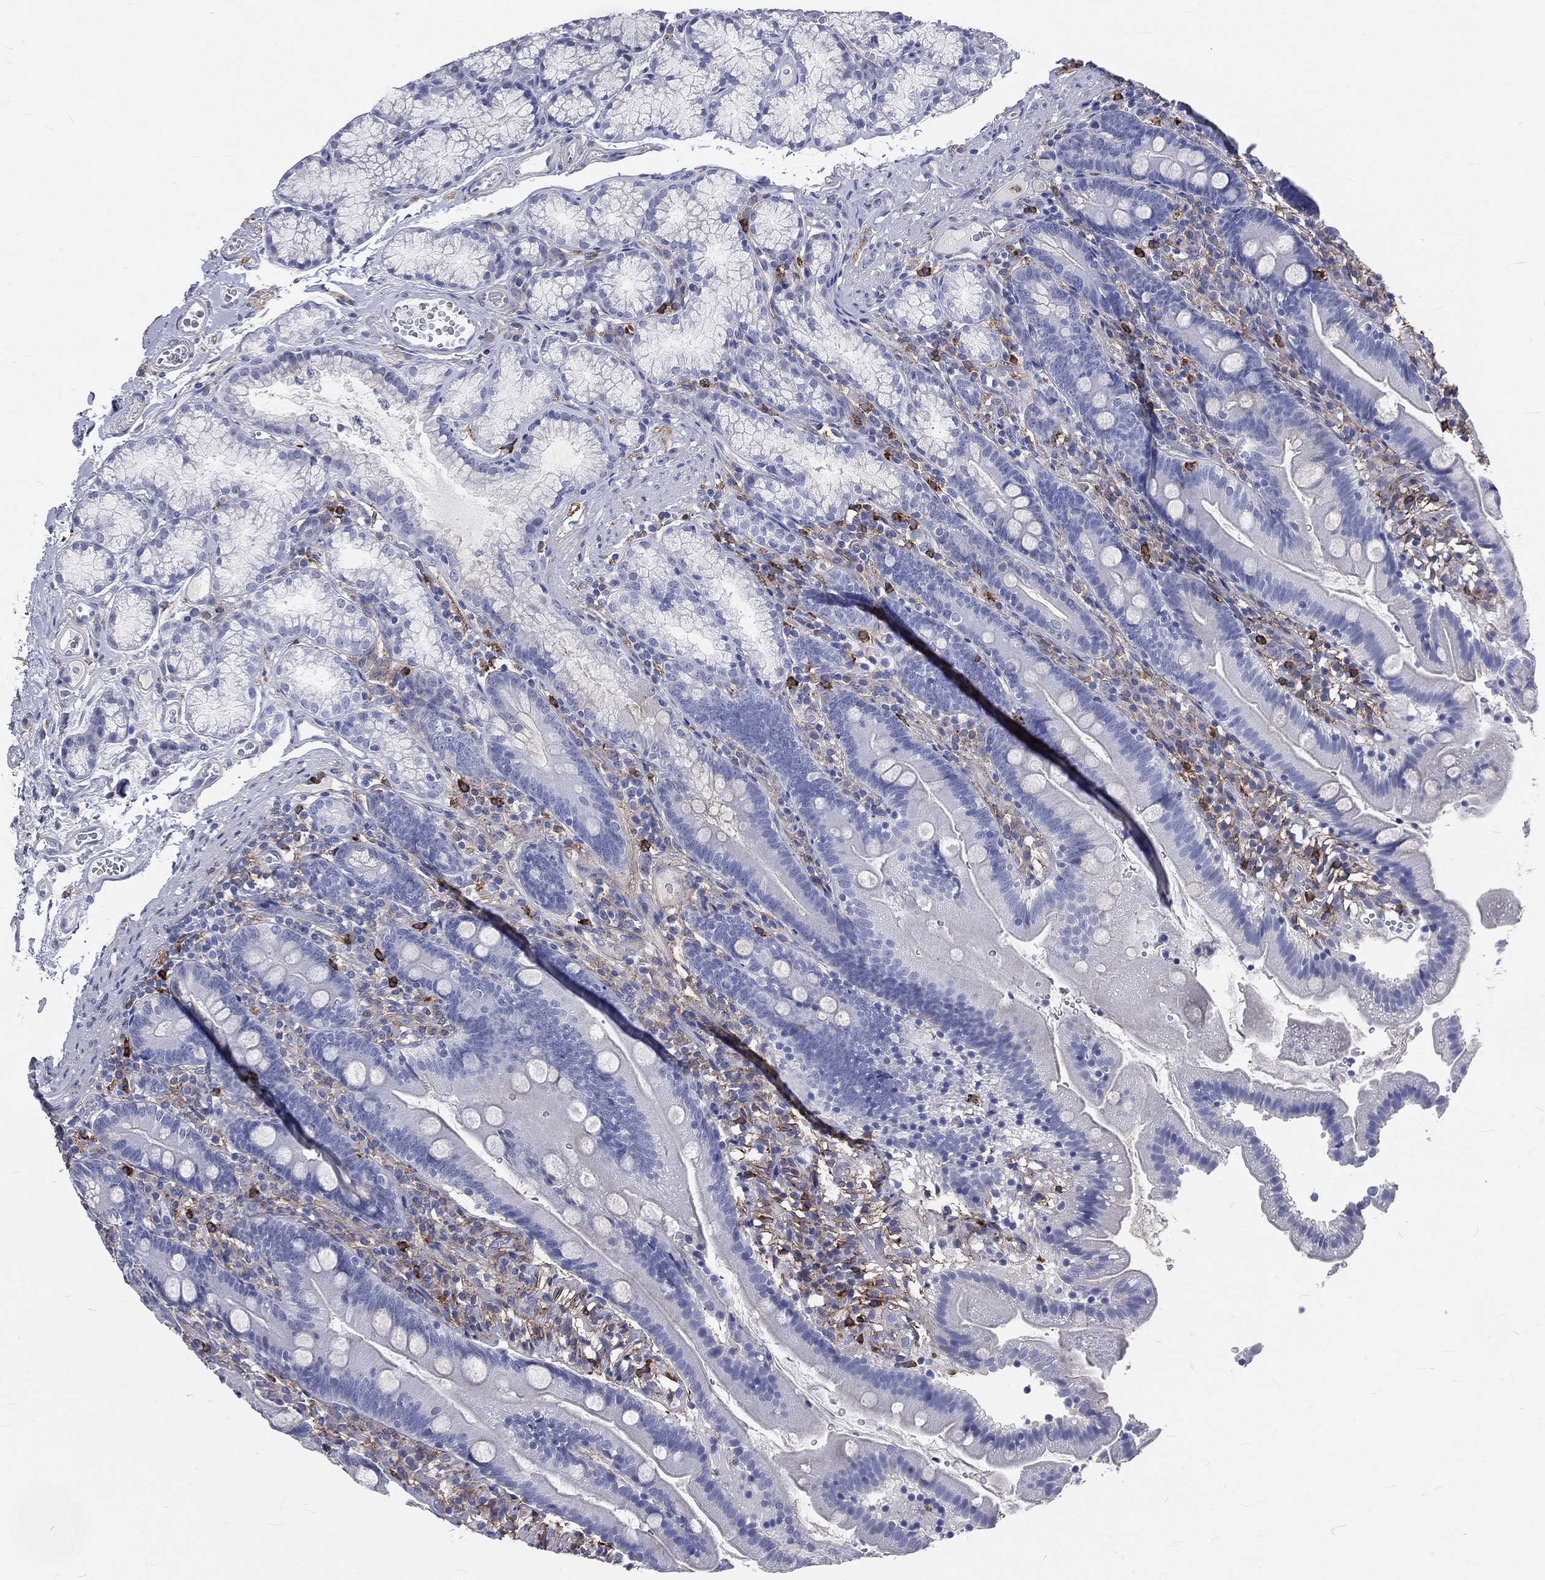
{"staining": {"intensity": "negative", "quantity": "none", "location": "none"}, "tissue": "duodenum", "cell_type": "Glandular cells", "image_type": "normal", "snomed": [{"axis": "morphology", "description": "Normal tissue, NOS"}, {"axis": "topography", "description": "Duodenum"}], "caption": "Glandular cells are negative for brown protein staining in benign duodenum. (Immunohistochemistry (ihc), brightfield microscopy, high magnification).", "gene": "BASP1", "patient": {"sex": "female", "age": 67}}